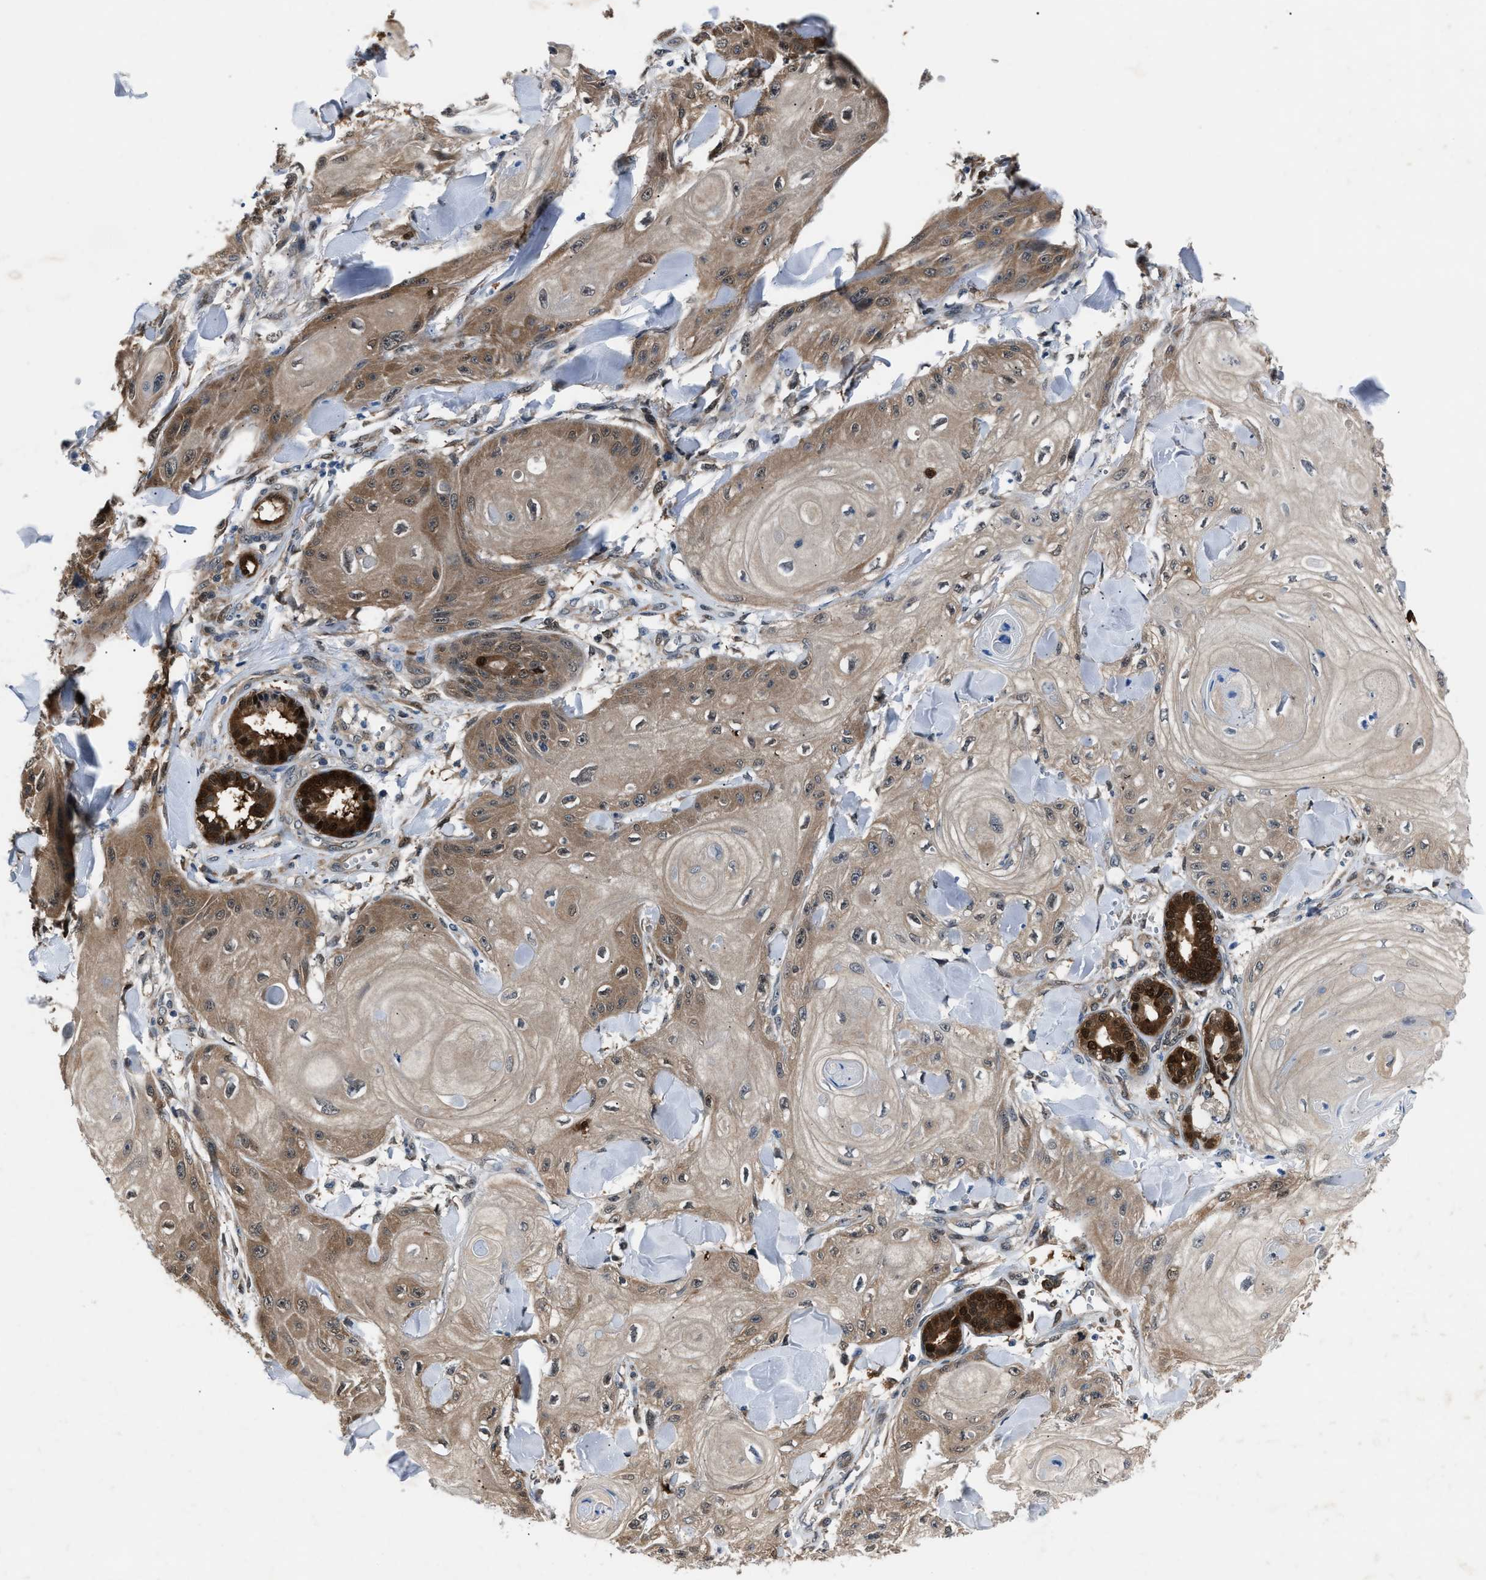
{"staining": {"intensity": "weak", "quantity": ">75%", "location": "cytoplasmic/membranous"}, "tissue": "skin cancer", "cell_type": "Tumor cells", "image_type": "cancer", "snomed": [{"axis": "morphology", "description": "Squamous cell carcinoma, NOS"}, {"axis": "topography", "description": "Skin"}], "caption": "Skin squamous cell carcinoma was stained to show a protein in brown. There is low levels of weak cytoplasmic/membranous positivity in approximately >75% of tumor cells.", "gene": "PPA1", "patient": {"sex": "male", "age": 74}}